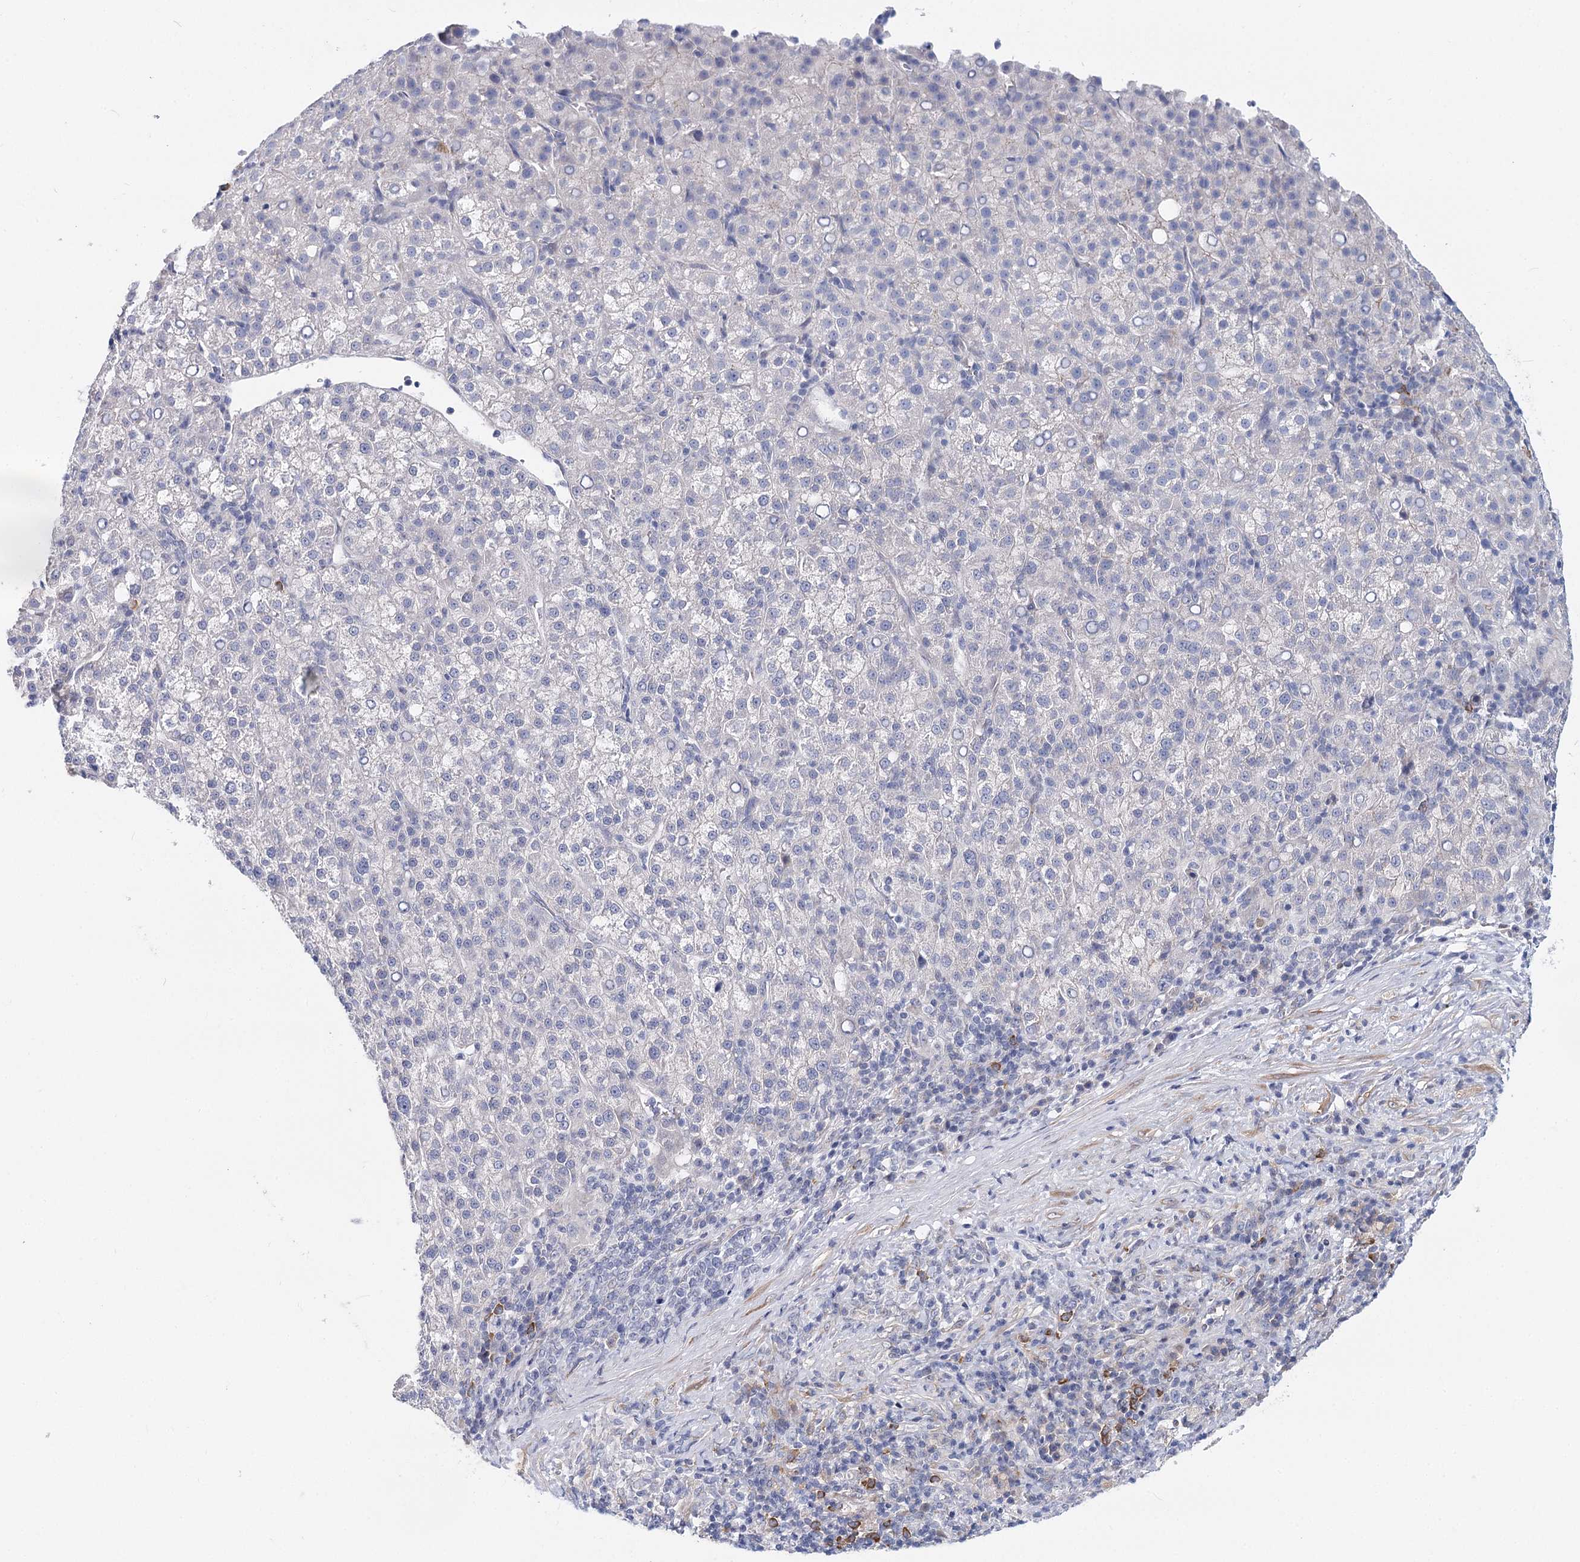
{"staining": {"intensity": "negative", "quantity": "none", "location": "none"}, "tissue": "liver cancer", "cell_type": "Tumor cells", "image_type": "cancer", "snomed": [{"axis": "morphology", "description": "Carcinoma, Hepatocellular, NOS"}, {"axis": "topography", "description": "Liver"}], "caption": "Photomicrograph shows no significant protein positivity in tumor cells of liver cancer (hepatocellular carcinoma).", "gene": "TEX12", "patient": {"sex": "female", "age": 58}}